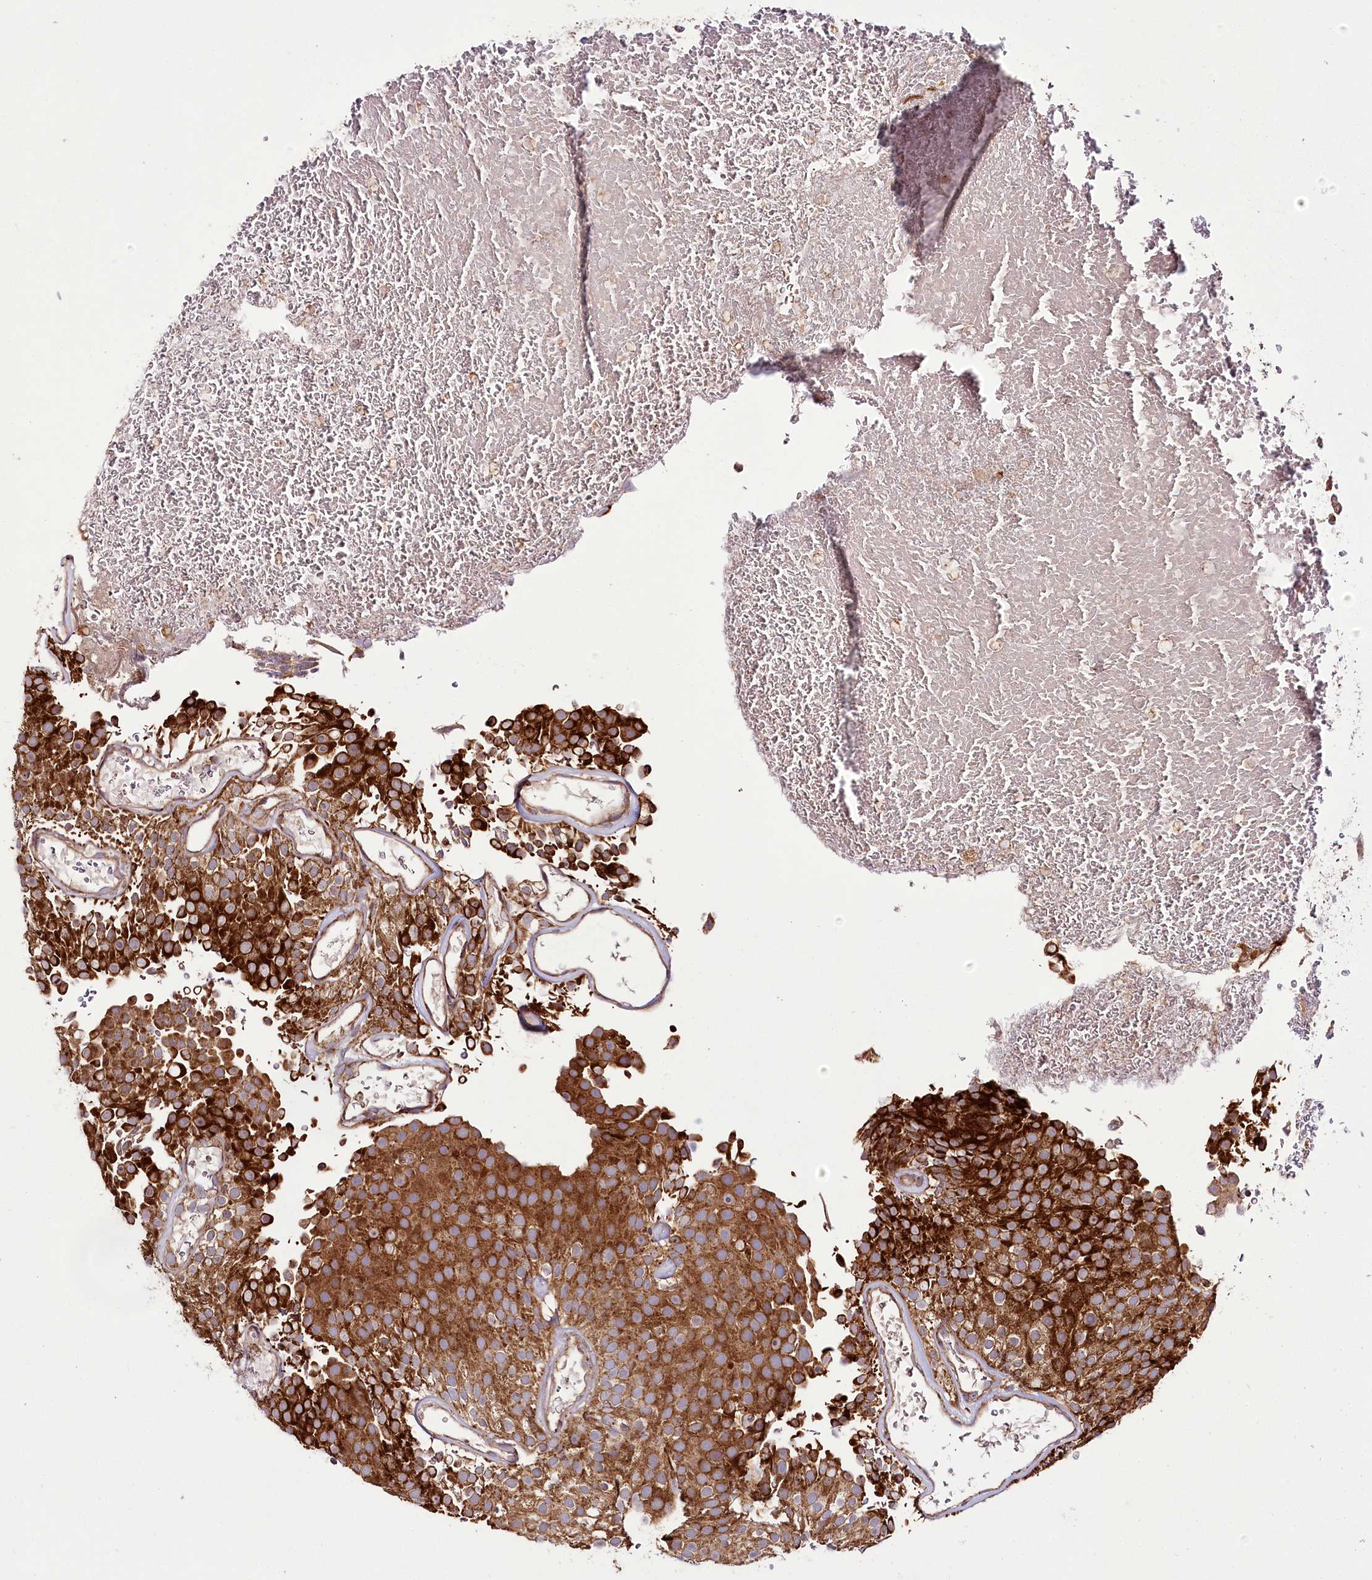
{"staining": {"intensity": "strong", "quantity": ">75%", "location": "cytoplasmic/membranous"}, "tissue": "urothelial cancer", "cell_type": "Tumor cells", "image_type": "cancer", "snomed": [{"axis": "morphology", "description": "Urothelial carcinoma, Low grade"}, {"axis": "topography", "description": "Urinary bladder"}], "caption": "This micrograph exhibits urothelial cancer stained with IHC to label a protein in brown. The cytoplasmic/membranous of tumor cells show strong positivity for the protein. Nuclei are counter-stained blue.", "gene": "RAB7A", "patient": {"sex": "male", "age": 78}}